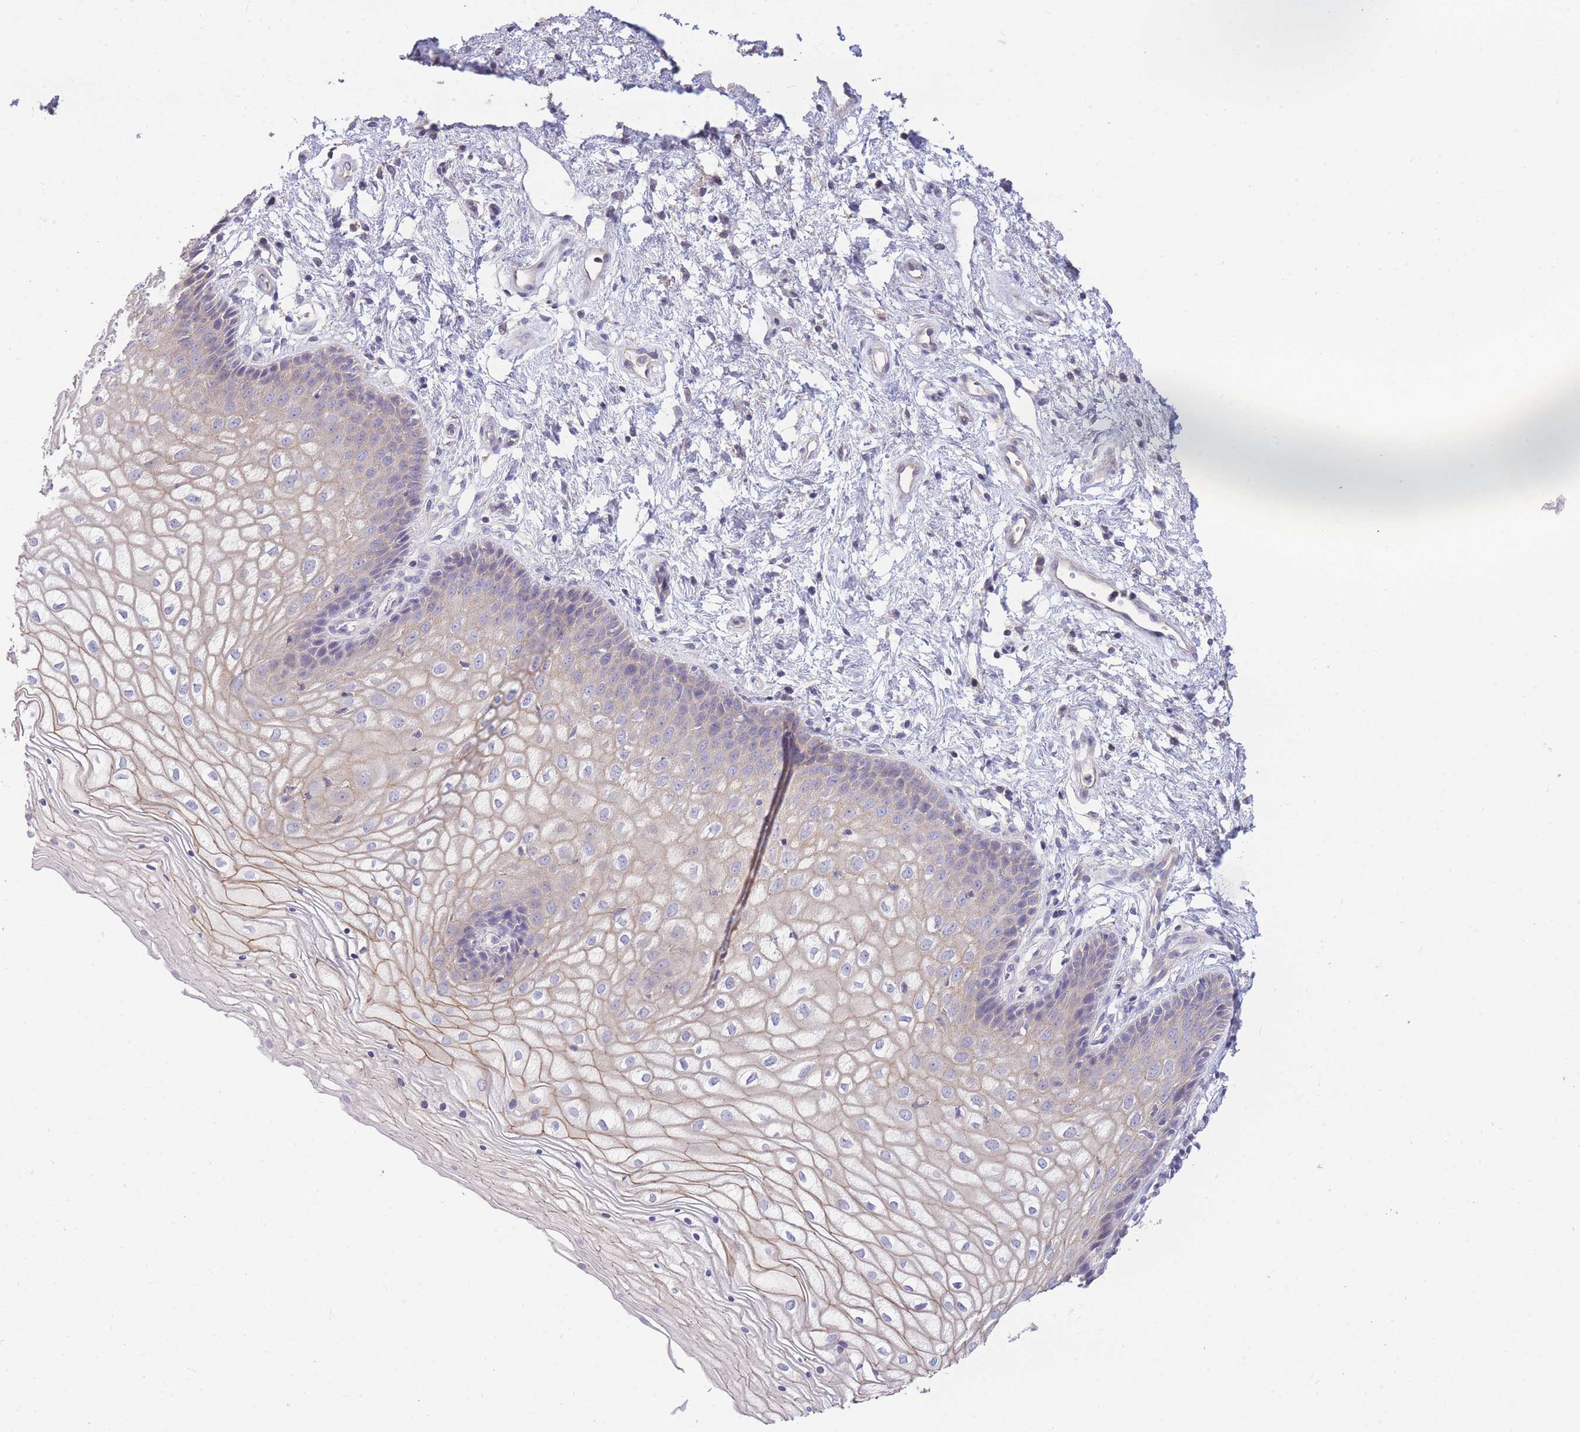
{"staining": {"intensity": "moderate", "quantity": "<25%", "location": "cytoplasmic/membranous"}, "tissue": "vagina", "cell_type": "Squamous epithelial cells", "image_type": "normal", "snomed": [{"axis": "morphology", "description": "Normal tissue, NOS"}, {"axis": "topography", "description": "Vagina"}], "caption": "The image reveals staining of normal vagina, revealing moderate cytoplasmic/membranous protein expression (brown color) within squamous epithelial cells. The staining is performed using DAB brown chromogen to label protein expression. The nuclei are counter-stained blue using hematoxylin.", "gene": "OR5T1", "patient": {"sex": "female", "age": 34}}